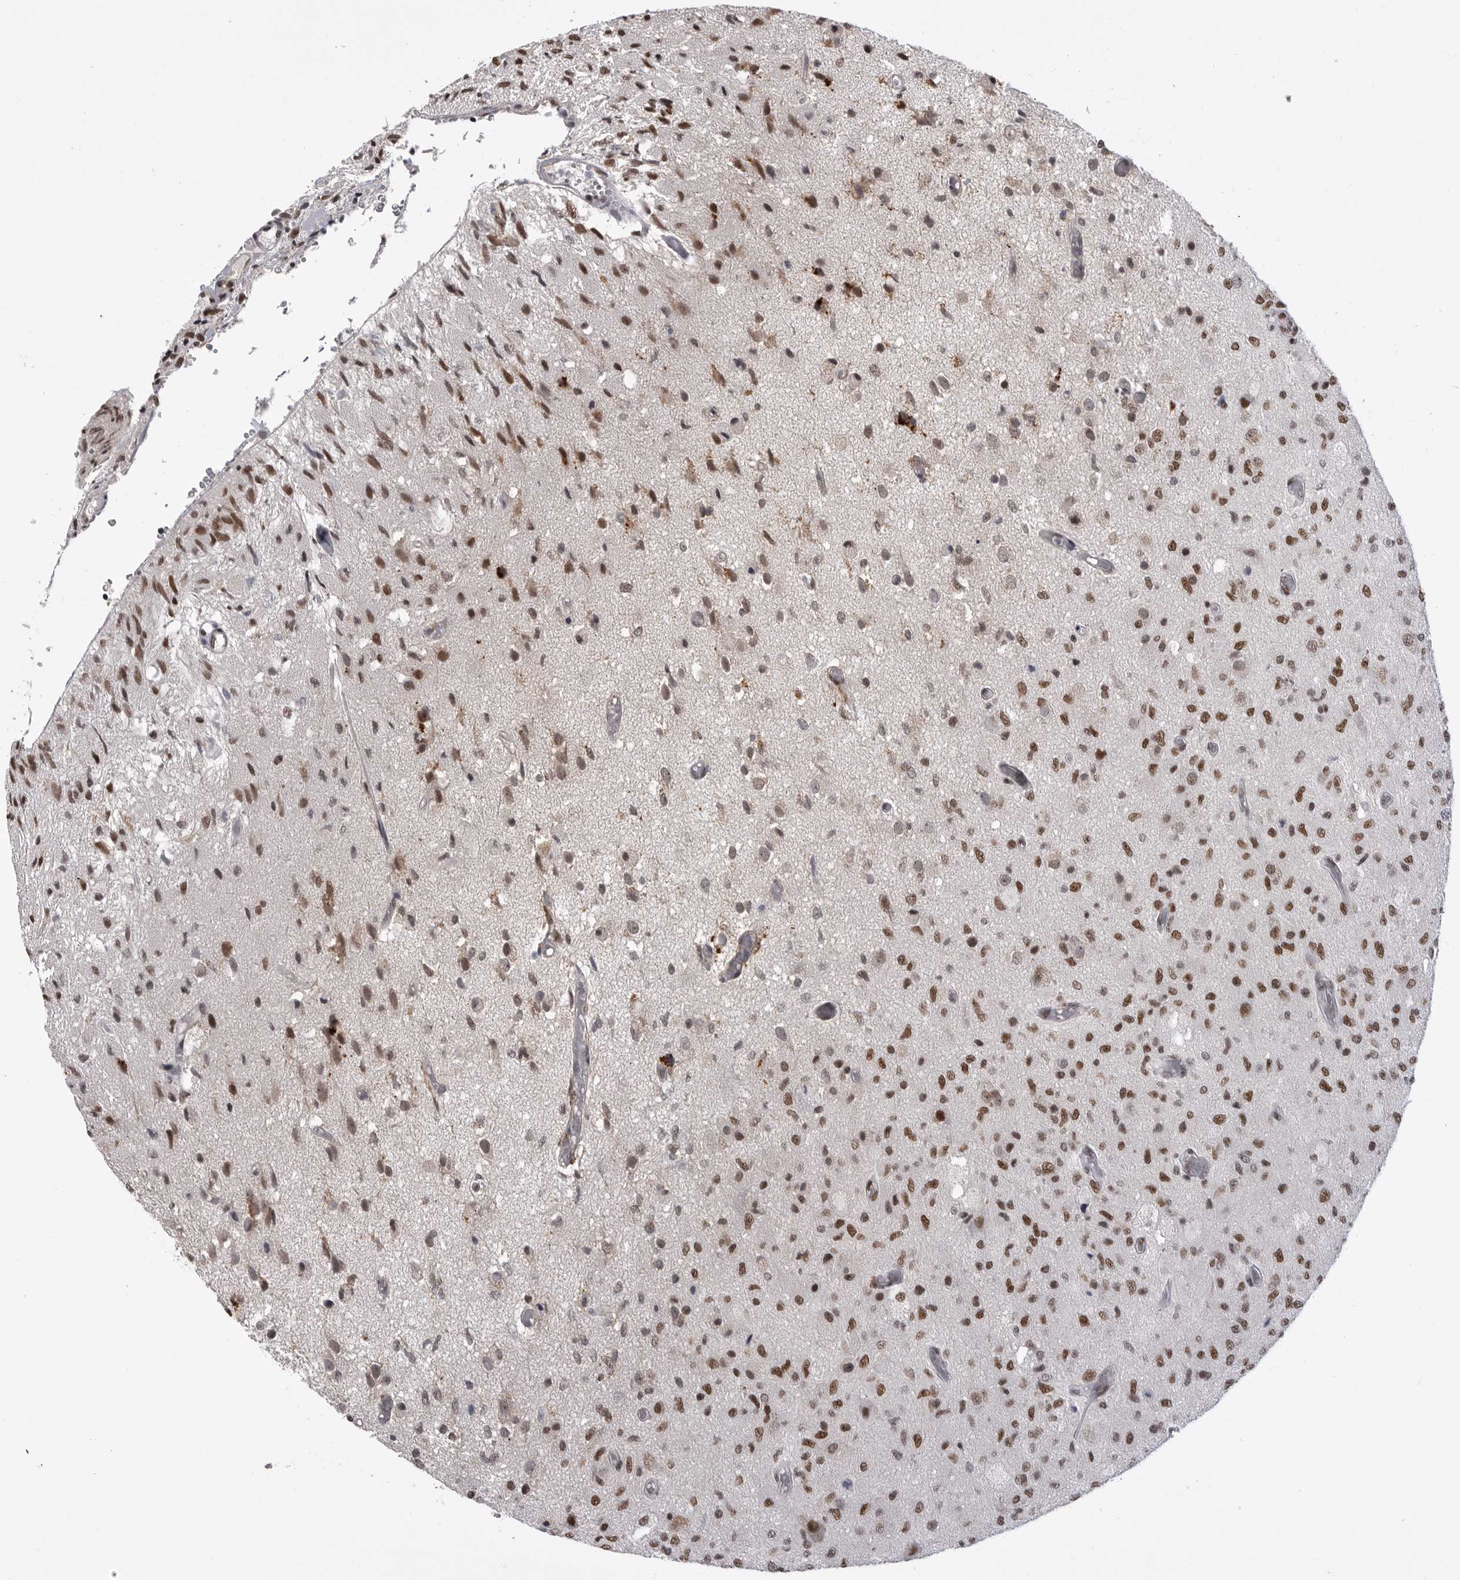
{"staining": {"intensity": "moderate", "quantity": ">75%", "location": "nuclear"}, "tissue": "glioma", "cell_type": "Tumor cells", "image_type": "cancer", "snomed": [{"axis": "morphology", "description": "Normal tissue, NOS"}, {"axis": "morphology", "description": "Glioma, malignant, High grade"}, {"axis": "topography", "description": "Cerebral cortex"}], "caption": "Tumor cells show moderate nuclear expression in approximately >75% of cells in glioma. (Stains: DAB in brown, nuclei in blue, Microscopy: brightfield microscopy at high magnification).", "gene": "PPP1R8", "patient": {"sex": "male", "age": 77}}